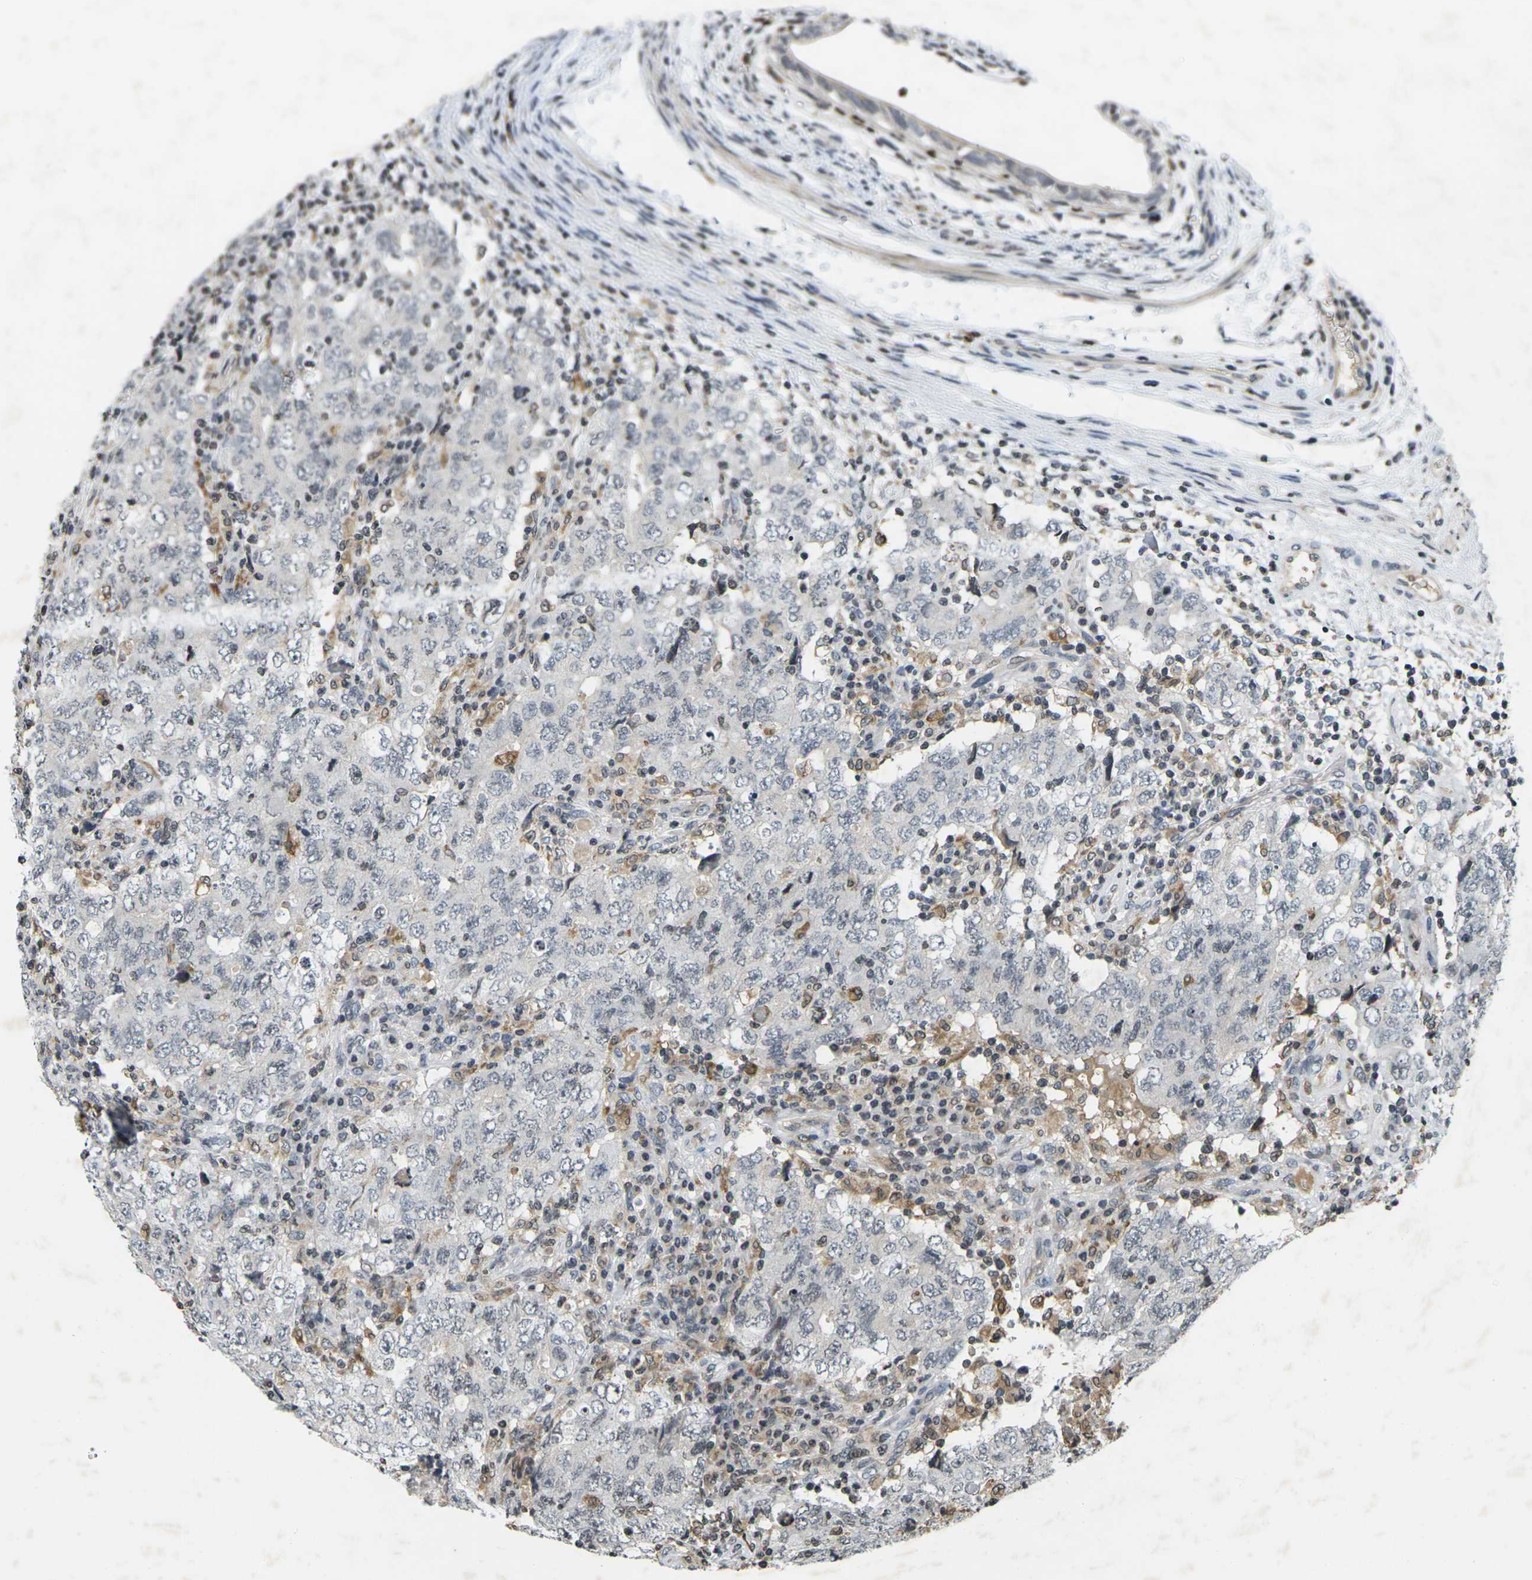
{"staining": {"intensity": "negative", "quantity": "none", "location": "none"}, "tissue": "testis cancer", "cell_type": "Tumor cells", "image_type": "cancer", "snomed": [{"axis": "morphology", "description": "Carcinoma, Embryonal, NOS"}, {"axis": "topography", "description": "Testis"}], "caption": "An immunohistochemistry (IHC) image of testis embryonal carcinoma is shown. There is no staining in tumor cells of testis embryonal carcinoma. (Stains: DAB (3,3'-diaminobenzidine) IHC with hematoxylin counter stain, Microscopy: brightfield microscopy at high magnification).", "gene": "C1QC", "patient": {"sex": "male", "age": 26}}